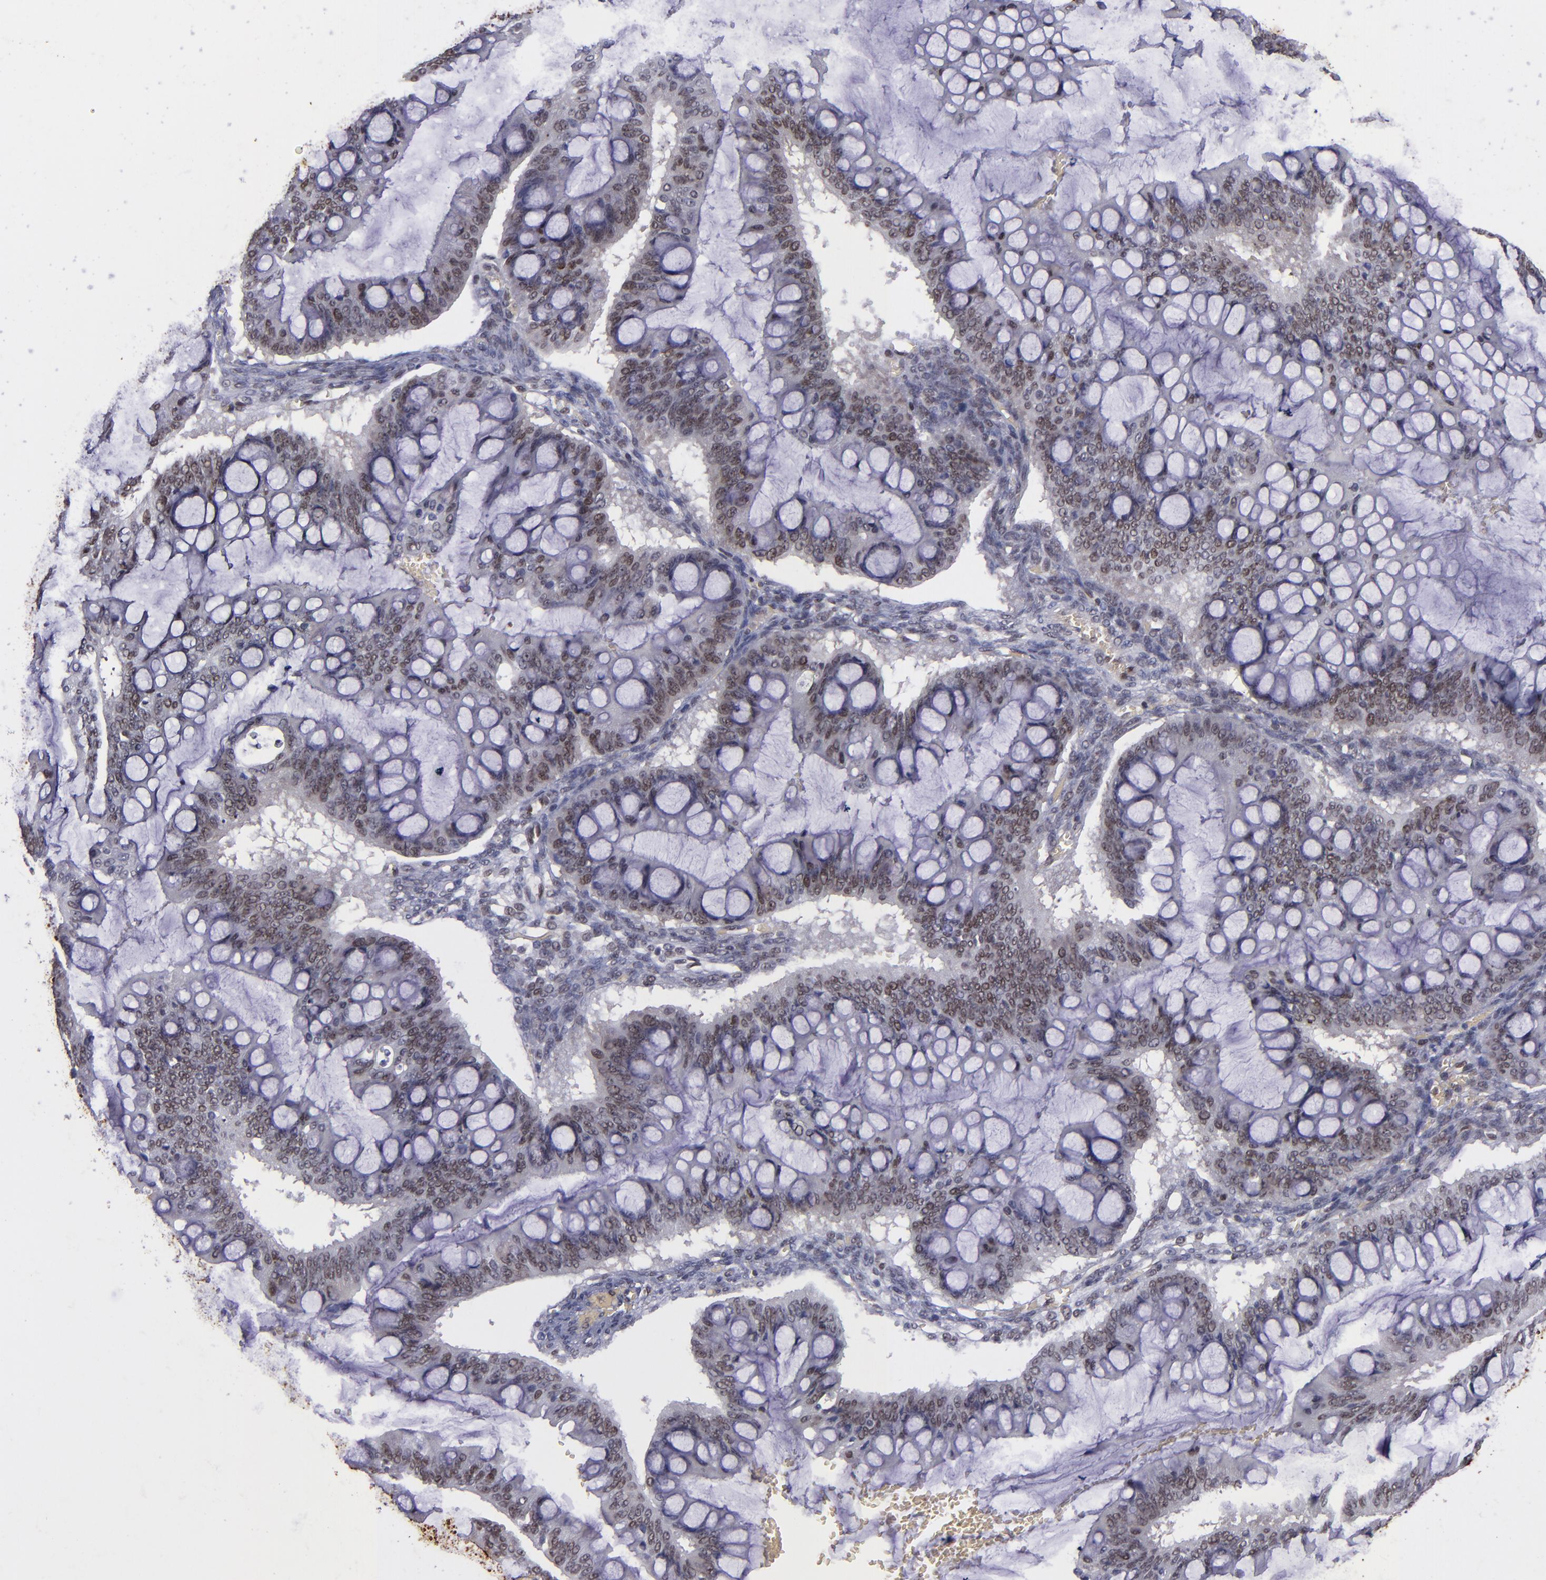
{"staining": {"intensity": "moderate", "quantity": ">75%", "location": "nuclear"}, "tissue": "ovarian cancer", "cell_type": "Tumor cells", "image_type": "cancer", "snomed": [{"axis": "morphology", "description": "Cystadenocarcinoma, mucinous, NOS"}, {"axis": "topography", "description": "Ovary"}], "caption": "This is an image of immunohistochemistry (IHC) staining of ovarian cancer, which shows moderate staining in the nuclear of tumor cells.", "gene": "MGMT", "patient": {"sex": "female", "age": 73}}